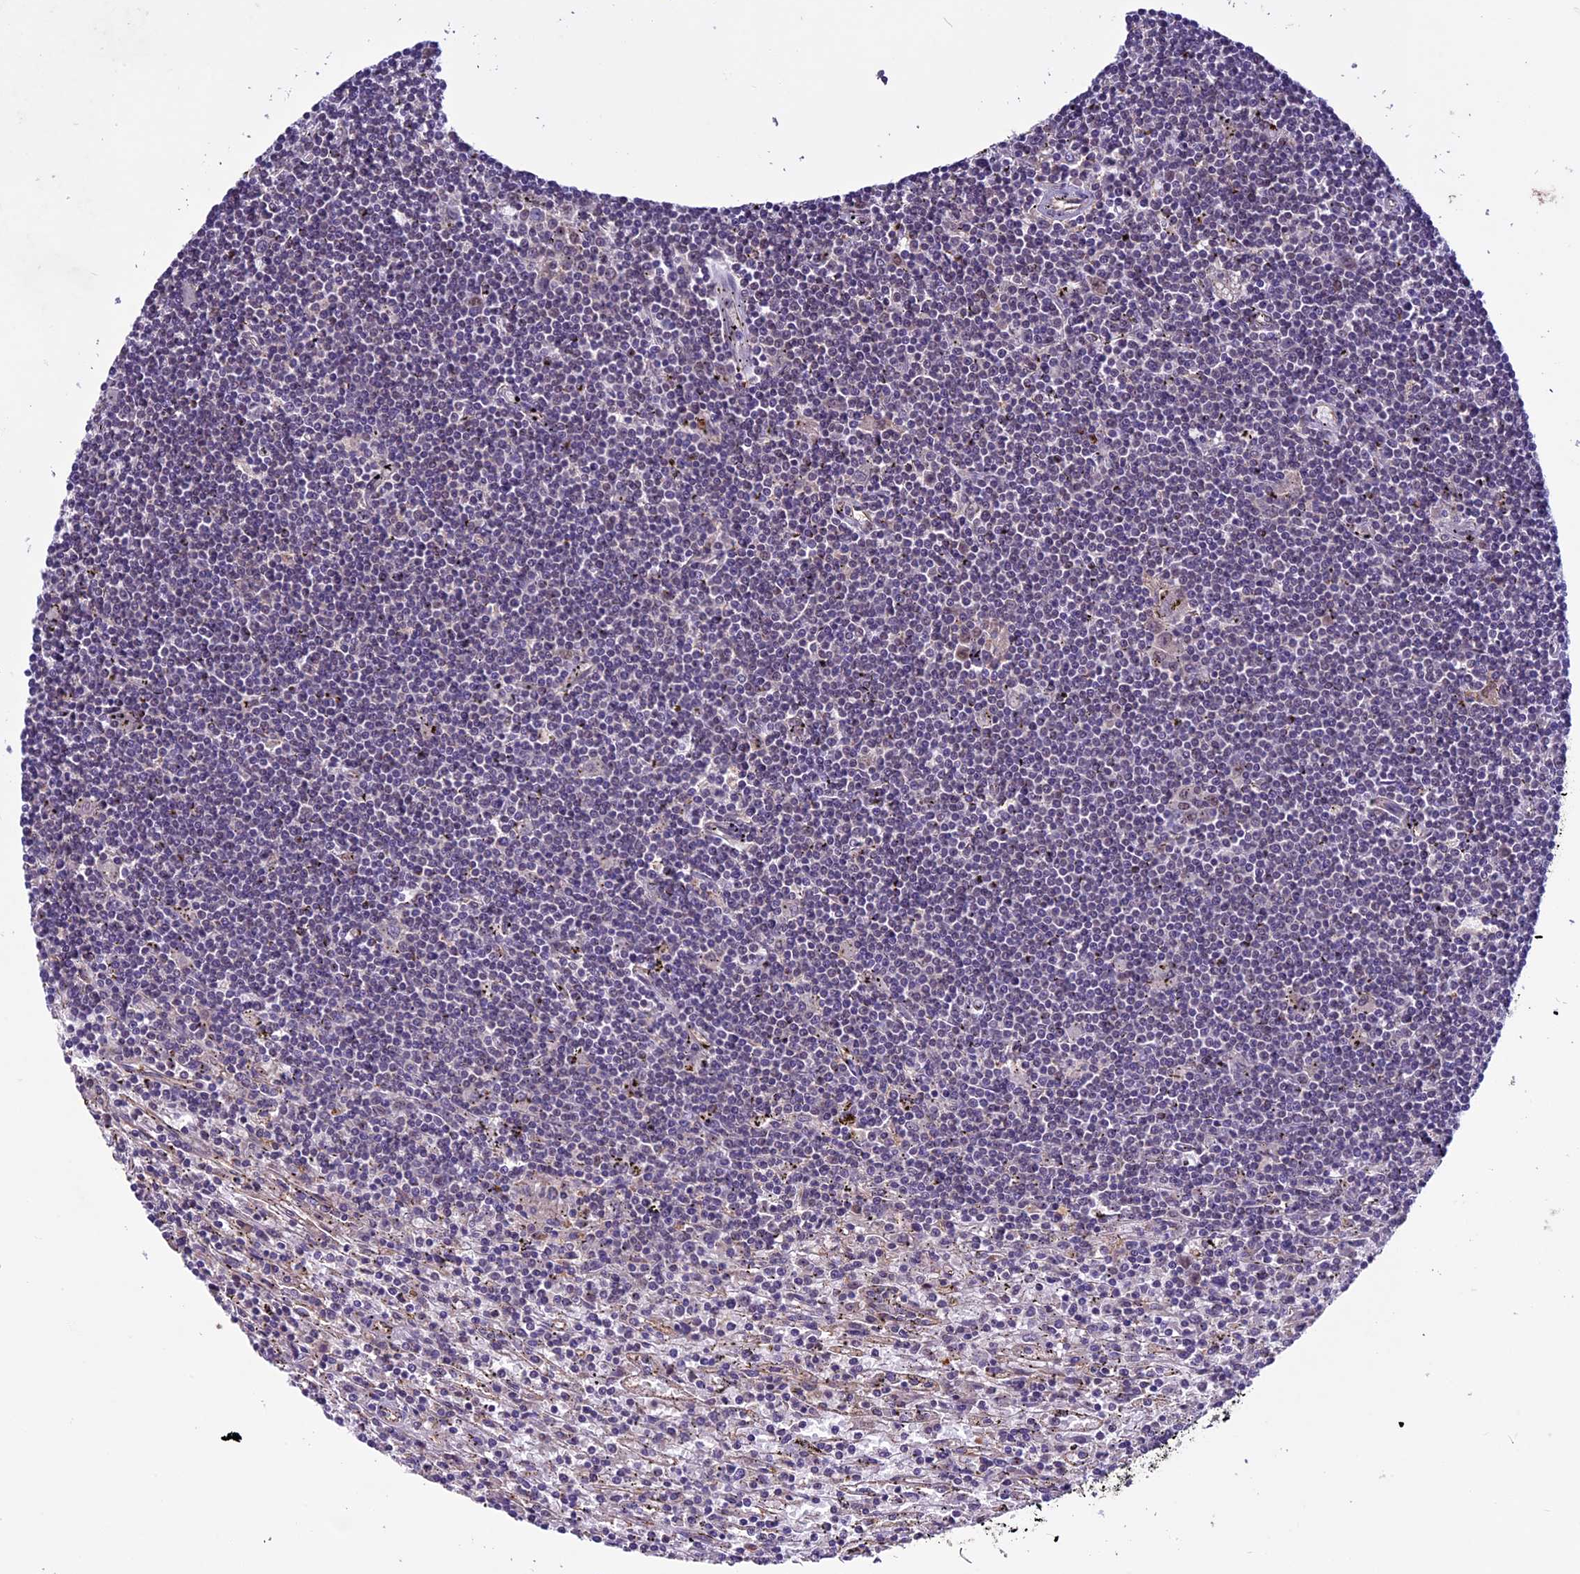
{"staining": {"intensity": "negative", "quantity": "none", "location": "none"}, "tissue": "lymphoma", "cell_type": "Tumor cells", "image_type": "cancer", "snomed": [{"axis": "morphology", "description": "Malignant lymphoma, non-Hodgkin's type, Low grade"}, {"axis": "topography", "description": "Spleen"}], "caption": "Lymphoma was stained to show a protein in brown. There is no significant expression in tumor cells.", "gene": "C3orf70", "patient": {"sex": "male", "age": 76}}